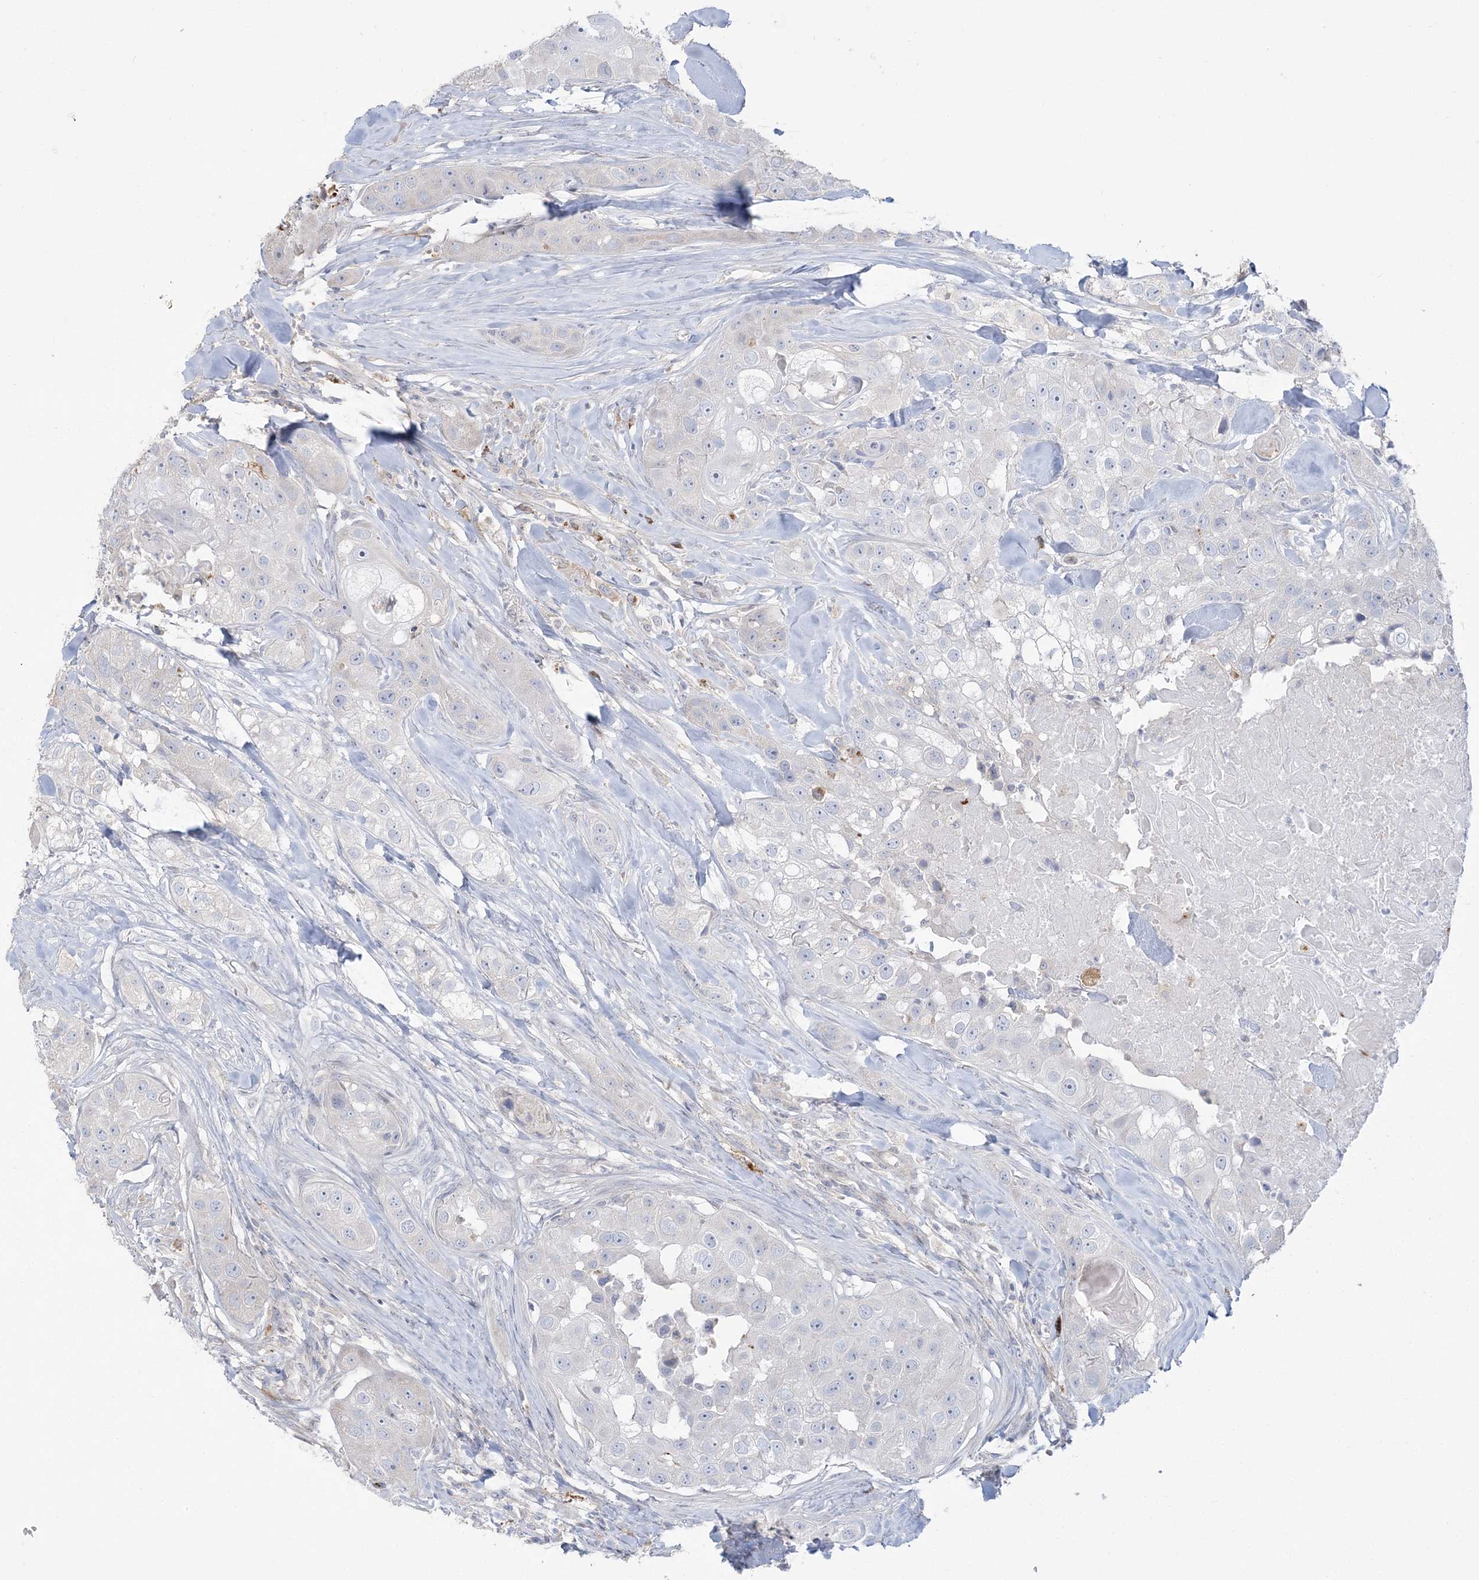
{"staining": {"intensity": "negative", "quantity": "none", "location": "none"}, "tissue": "head and neck cancer", "cell_type": "Tumor cells", "image_type": "cancer", "snomed": [{"axis": "morphology", "description": "Normal tissue, NOS"}, {"axis": "morphology", "description": "Squamous cell carcinoma, NOS"}, {"axis": "topography", "description": "Skeletal muscle"}, {"axis": "topography", "description": "Head-Neck"}], "caption": "Immunohistochemical staining of head and neck cancer (squamous cell carcinoma) exhibits no significant expression in tumor cells.", "gene": "HAAO", "patient": {"sex": "male", "age": 51}}